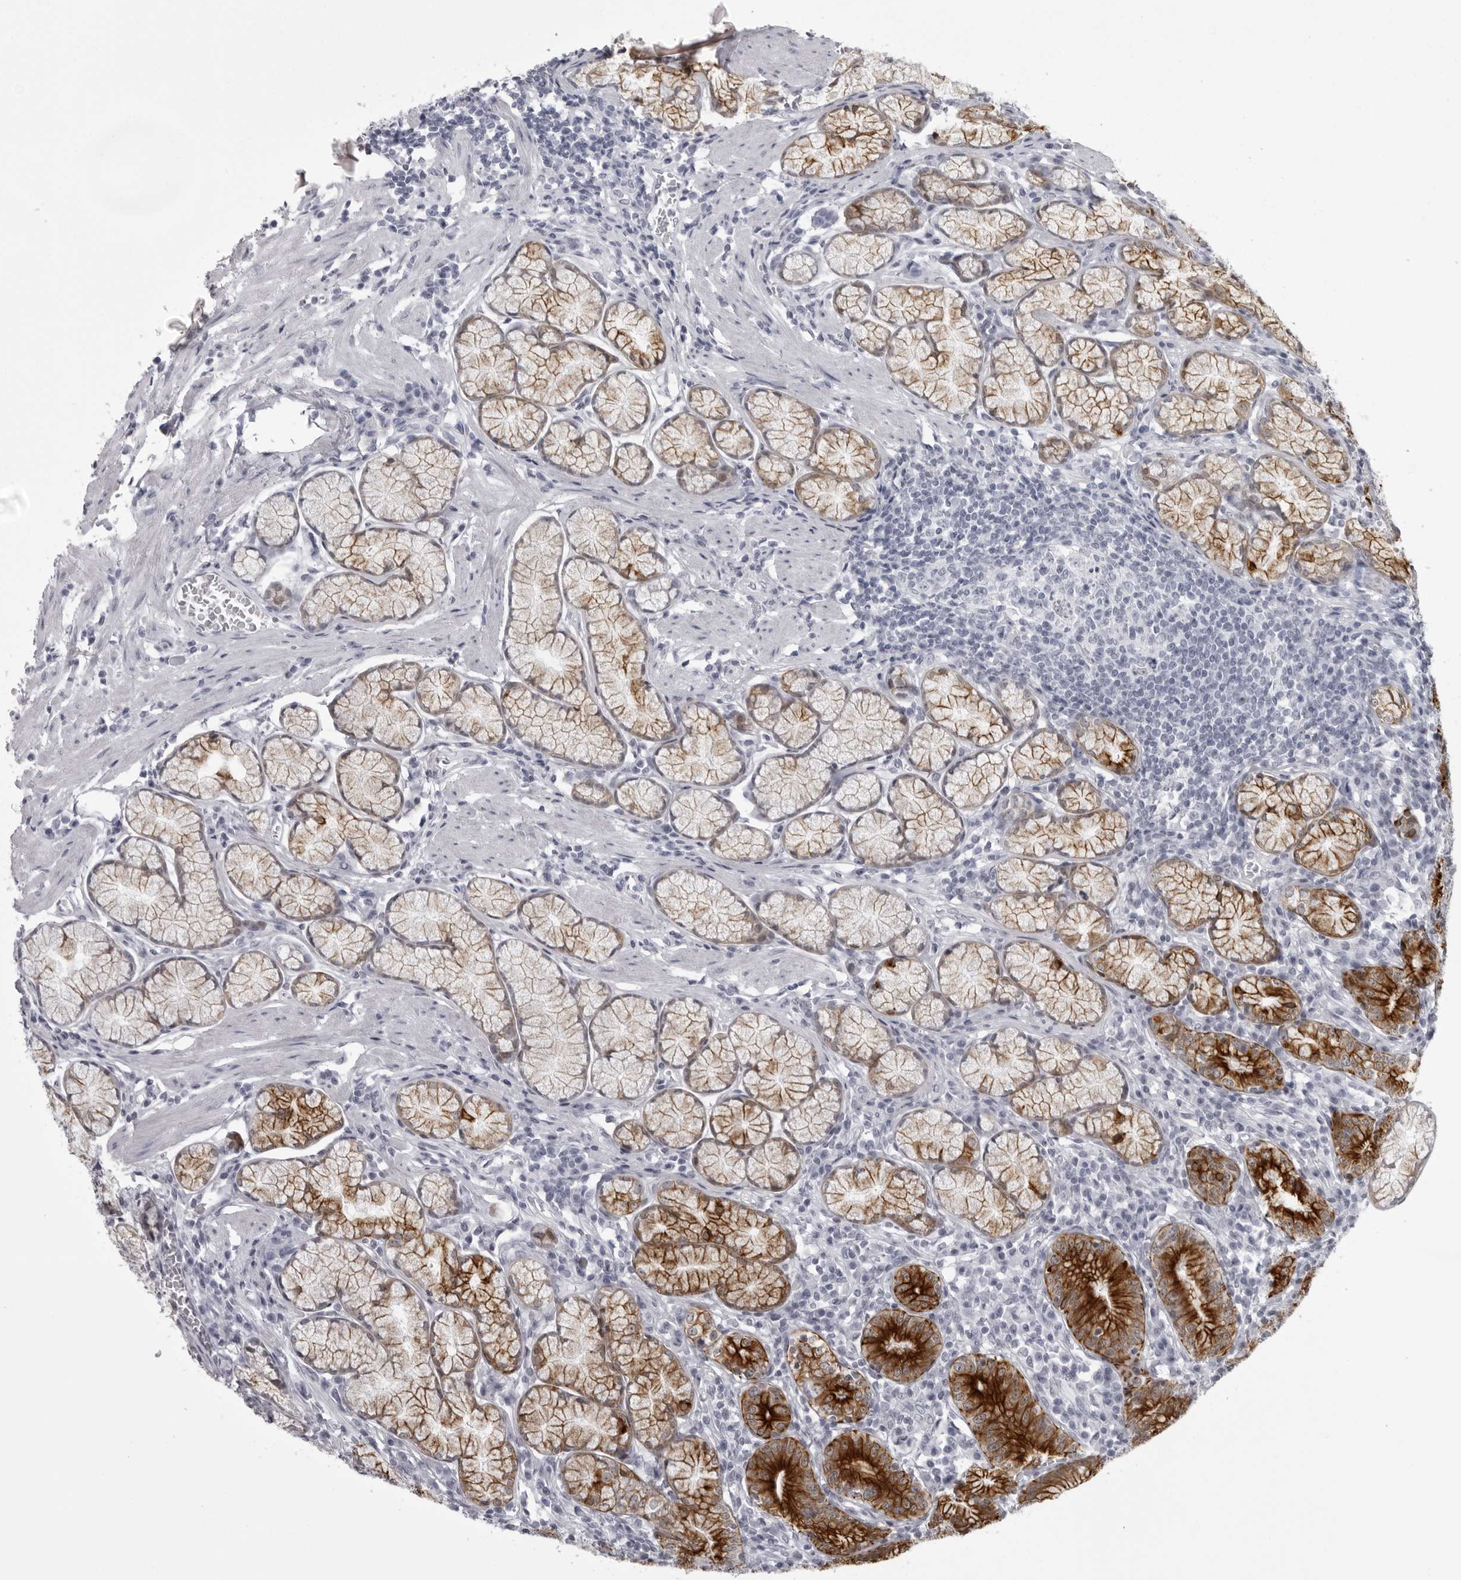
{"staining": {"intensity": "strong", "quantity": "25%-75%", "location": "cytoplasmic/membranous"}, "tissue": "stomach", "cell_type": "Glandular cells", "image_type": "normal", "snomed": [{"axis": "morphology", "description": "Normal tissue, NOS"}, {"axis": "topography", "description": "Stomach"}], "caption": "This image demonstrates benign stomach stained with immunohistochemistry to label a protein in brown. The cytoplasmic/membranous of glandular cells show strong positivity for the protein. Nuclei are counter-stained blue.", "gene": "UROD", "patient": {"sex": "male", "age": 55}}